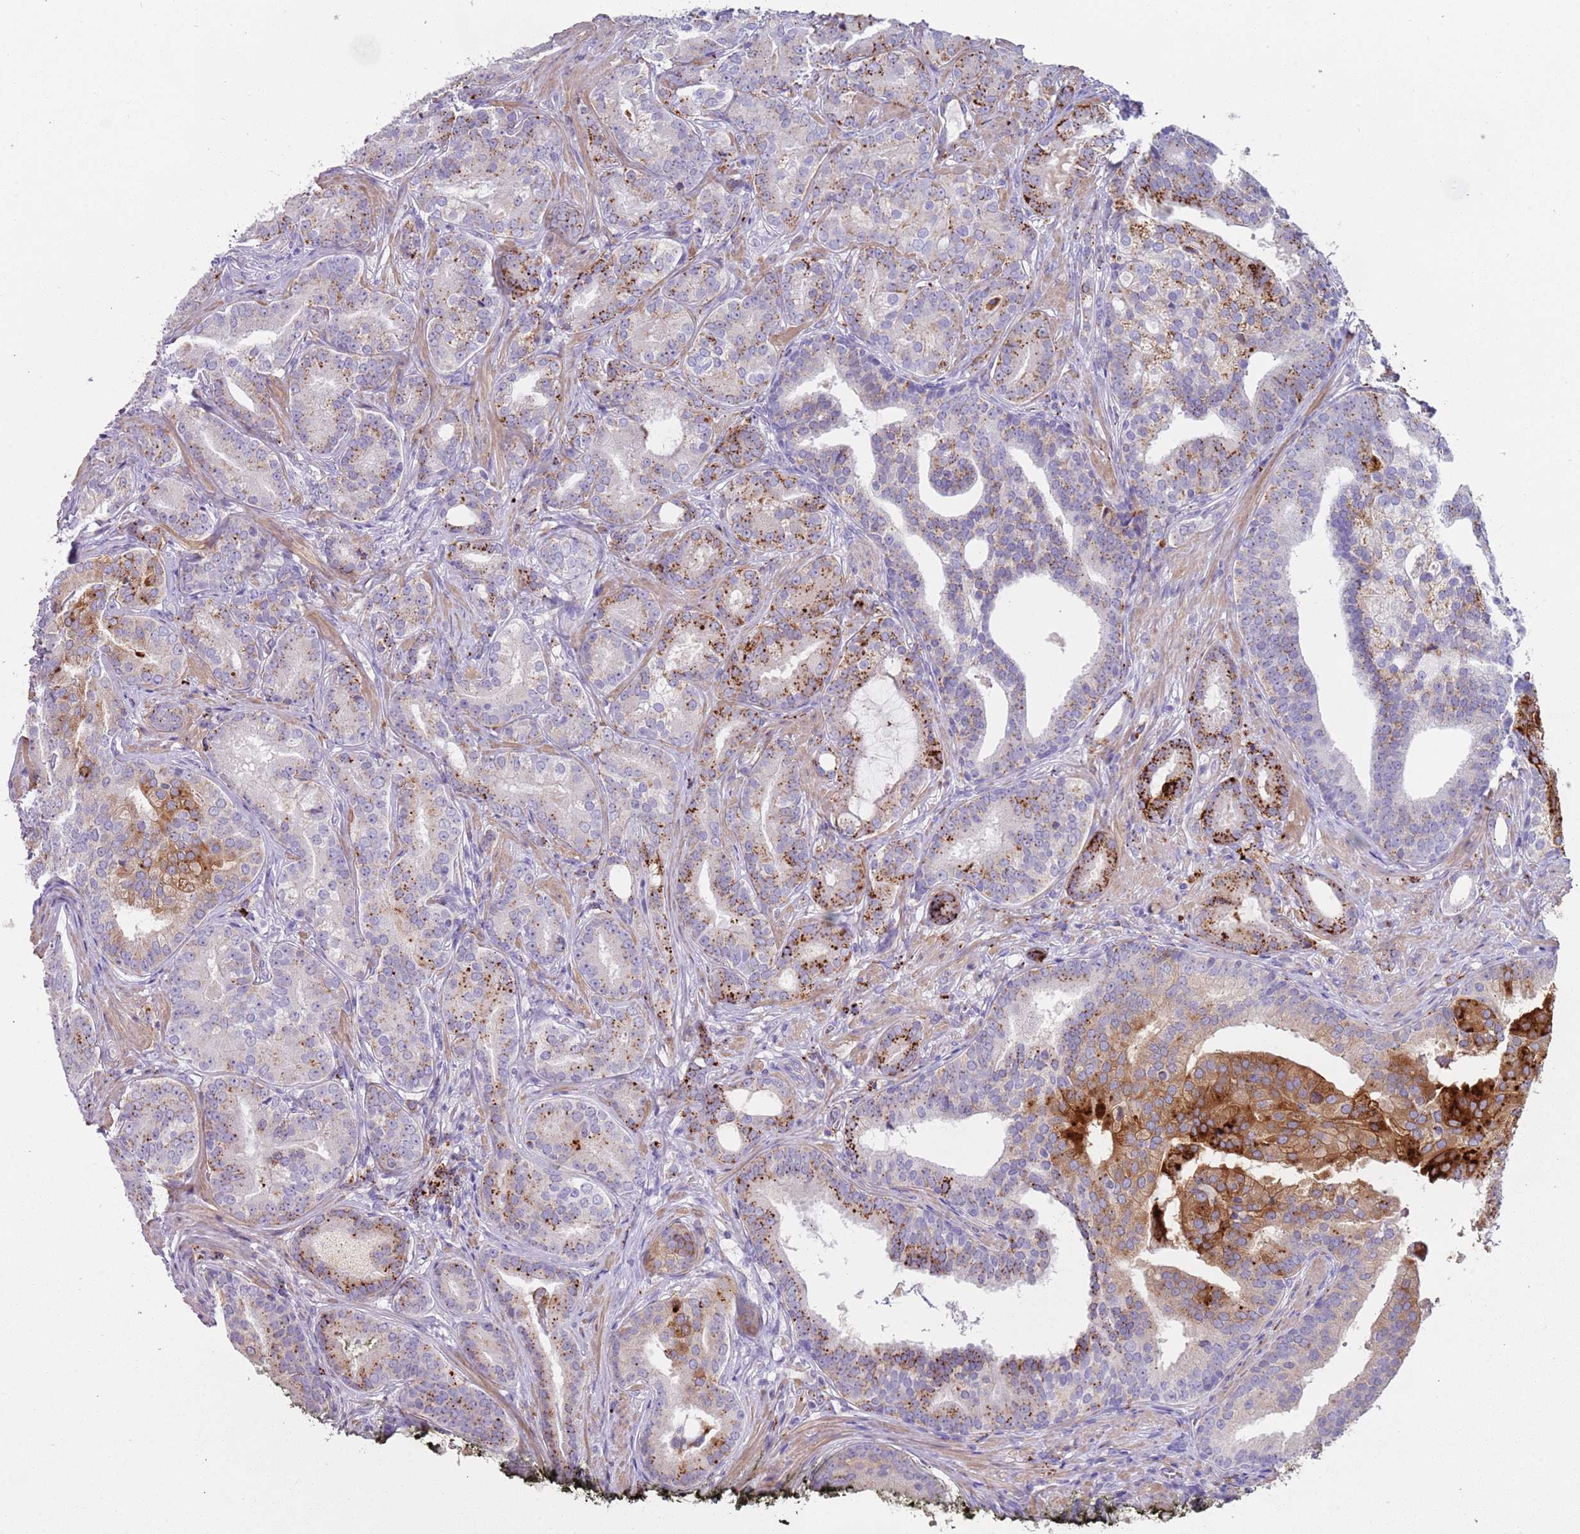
{"staining": {"intensity": "strong", "quantity": "<25%", "location": "cytoplasmic/membranous"}, "tissue": "prostate cancer", "cell_type": "Tumor cells", "image_type": "cancer", "snomed": [{"axis": "morphology", "description": "Adenocarcinoma, High grade"}, {"axis": "topography", "description": "Prostate"}], "caption": "Prostate cancer stained with a protein marker reveals strong staining in tumor cells.", "gene": "LRRN3", "patient": {"sex": "male", "age": 55}}